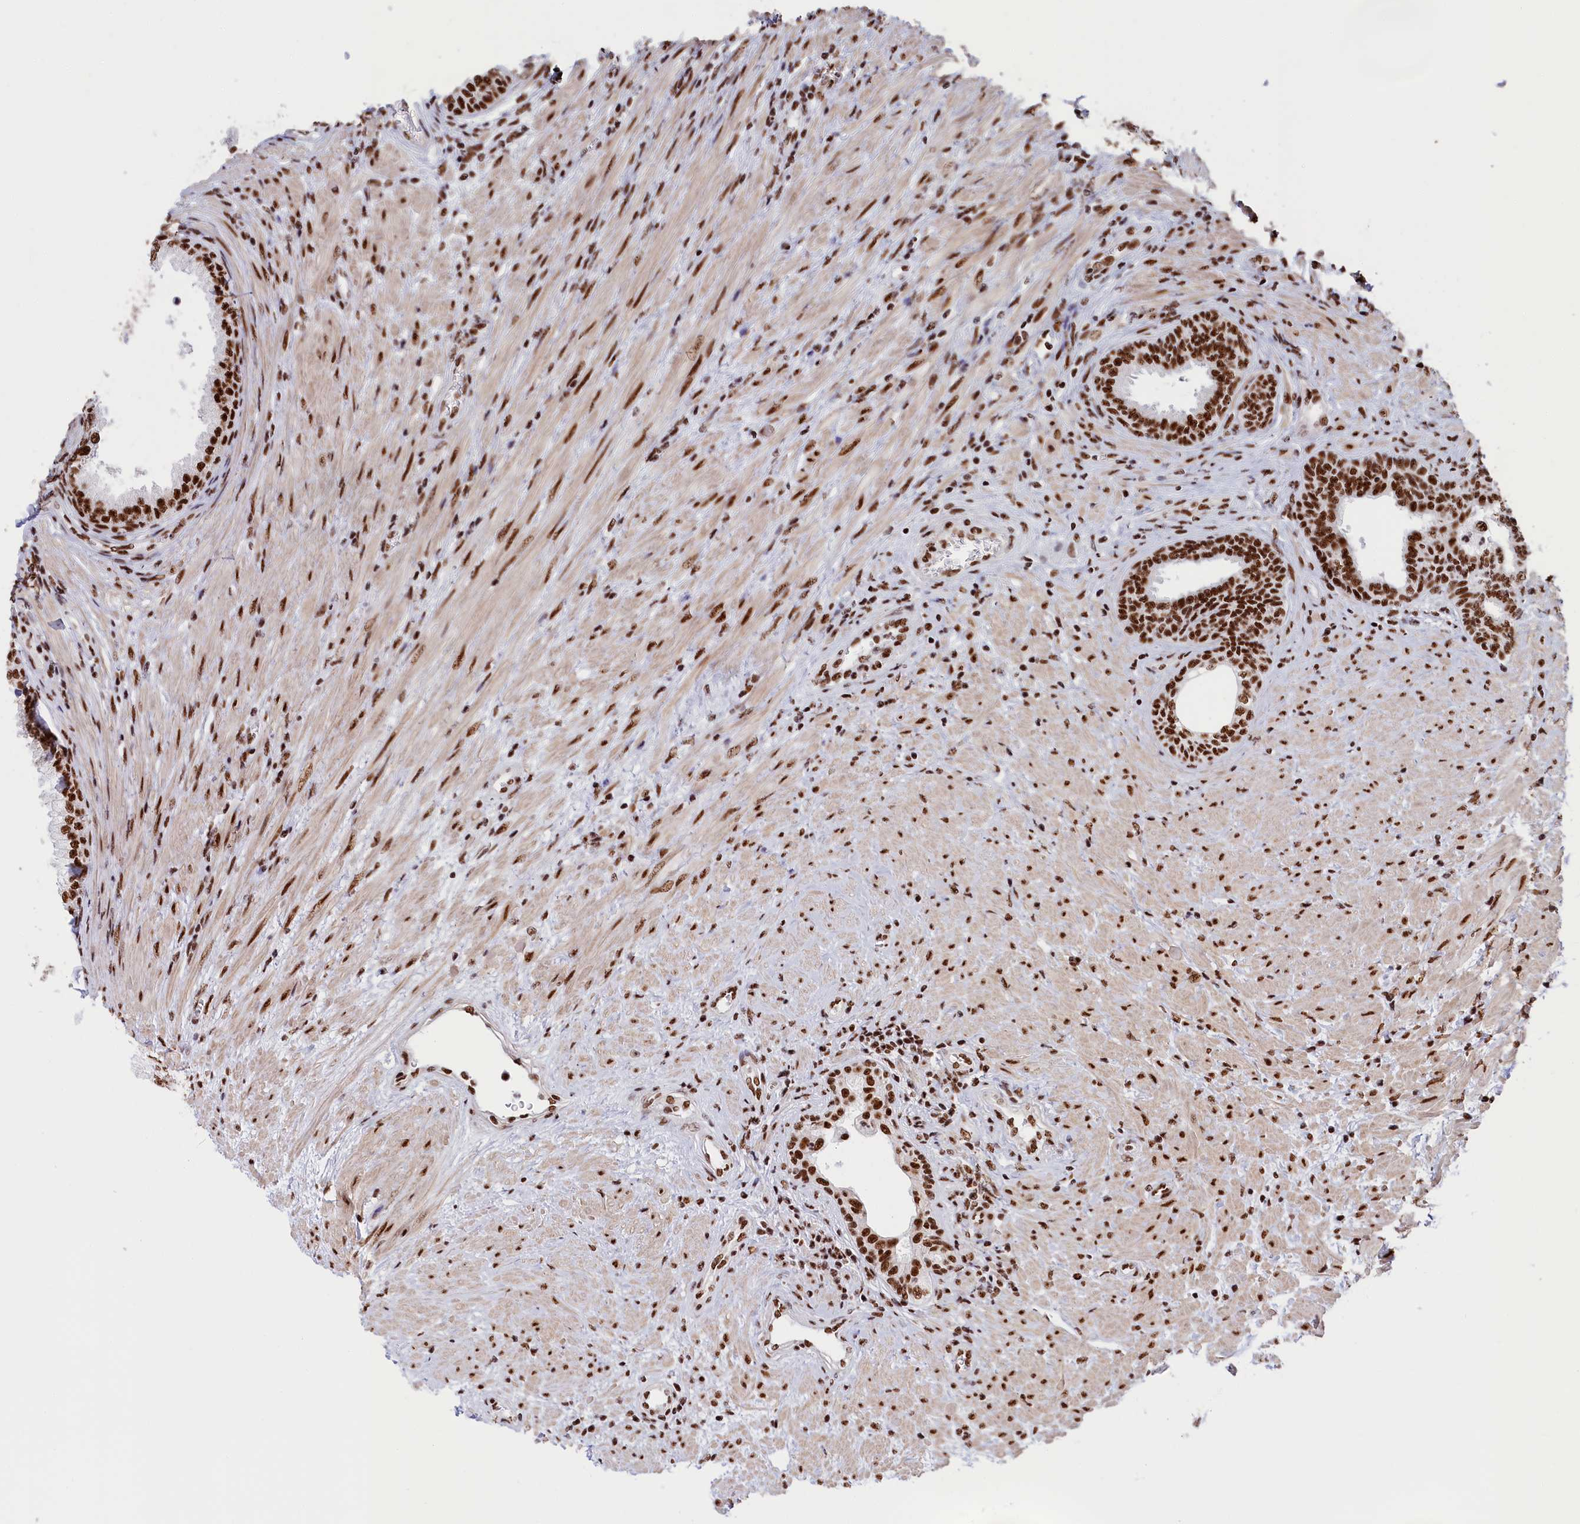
{"staining": {"intensity": "strong", "quantity": ">75%", "location": "nuclear"}, "tissue": "prostate", "cell_type": "Glandular cells", "image_type": "normal", "snomed": [{"axis": "morphology", "description": "Normal tissue, NOS"}, {"axis": "topography", "description": "Prostate"}], "caption": "High-magnification brightfield microscopy of normal prostate stained with DAB (3,3'-diaminobenzidine) (brown) and counterstained with hematoxylin (blue). glandular cells exhibit strong nuclear staining is present in approximately>75% of cells. The protein is stained brown, and the nuclei are stained in blue (DAB IHC with brightfield microscopy, high magnification).", "gene": "SNRNP70", "patient": {"sex": "male", "age": 76}}